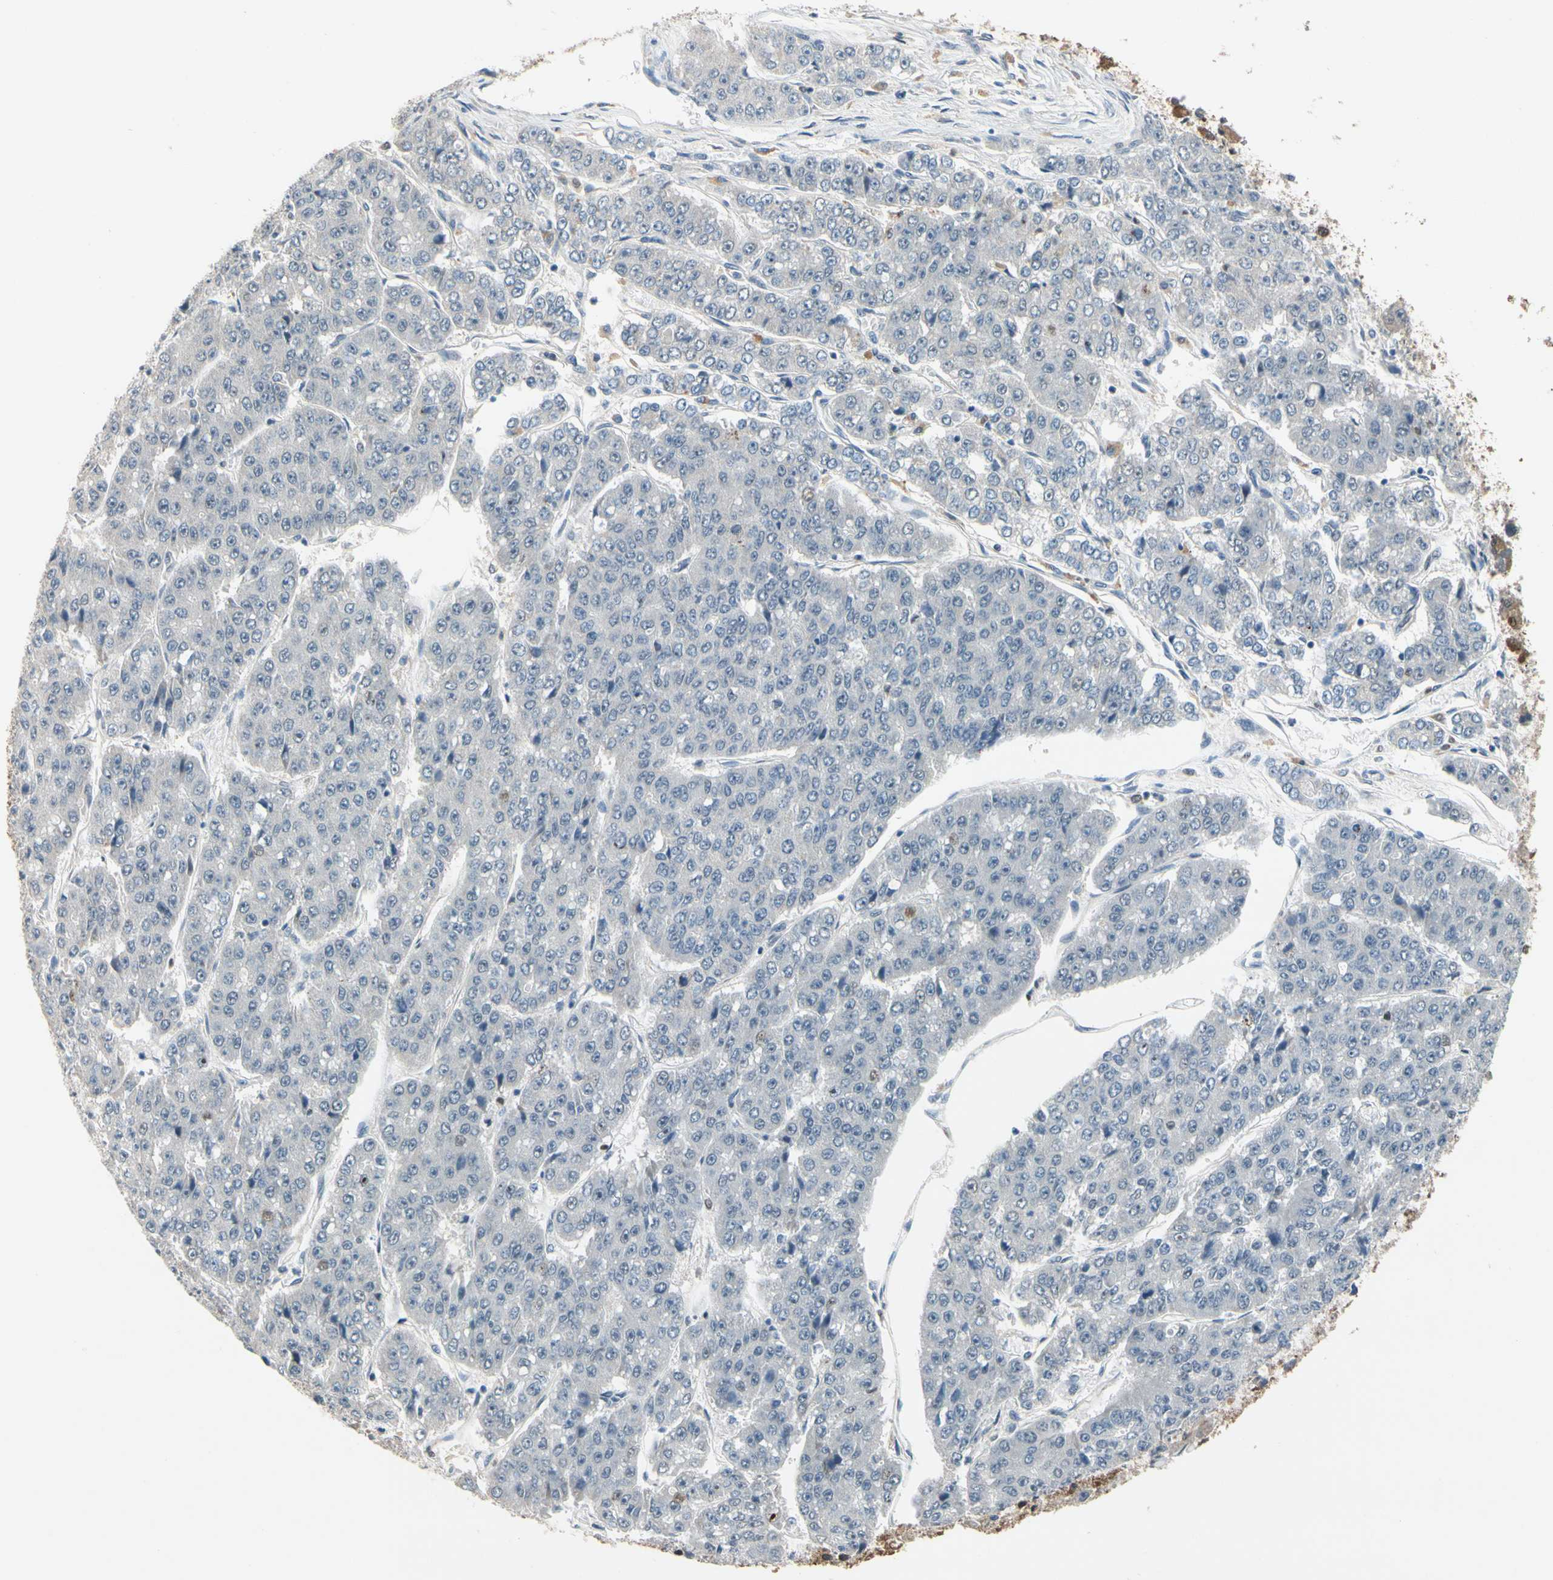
{"staining": {"intensity": "negative", "quantity": "none", "location": "none"}, "tissue": "pancreatic cancer", "cell_type": "Tumor cells", "image_type": "cancer", "snomed": [{"axis": "morphology", "description": "Adenocarcinoma, NOS"}, {"axis": "topography", "description": "Pancreas"}], "caption": "IHC image of human pancreatic cancer (adenocarcinoma) stained for a protein (brown), which demonstrates no expression in tumor cells. (DAB immunohistochemistry (IHC) with hematoxylin counter stain).", "gene": "SLC27A6", "patient": {"sex": "male", "age": 50}}